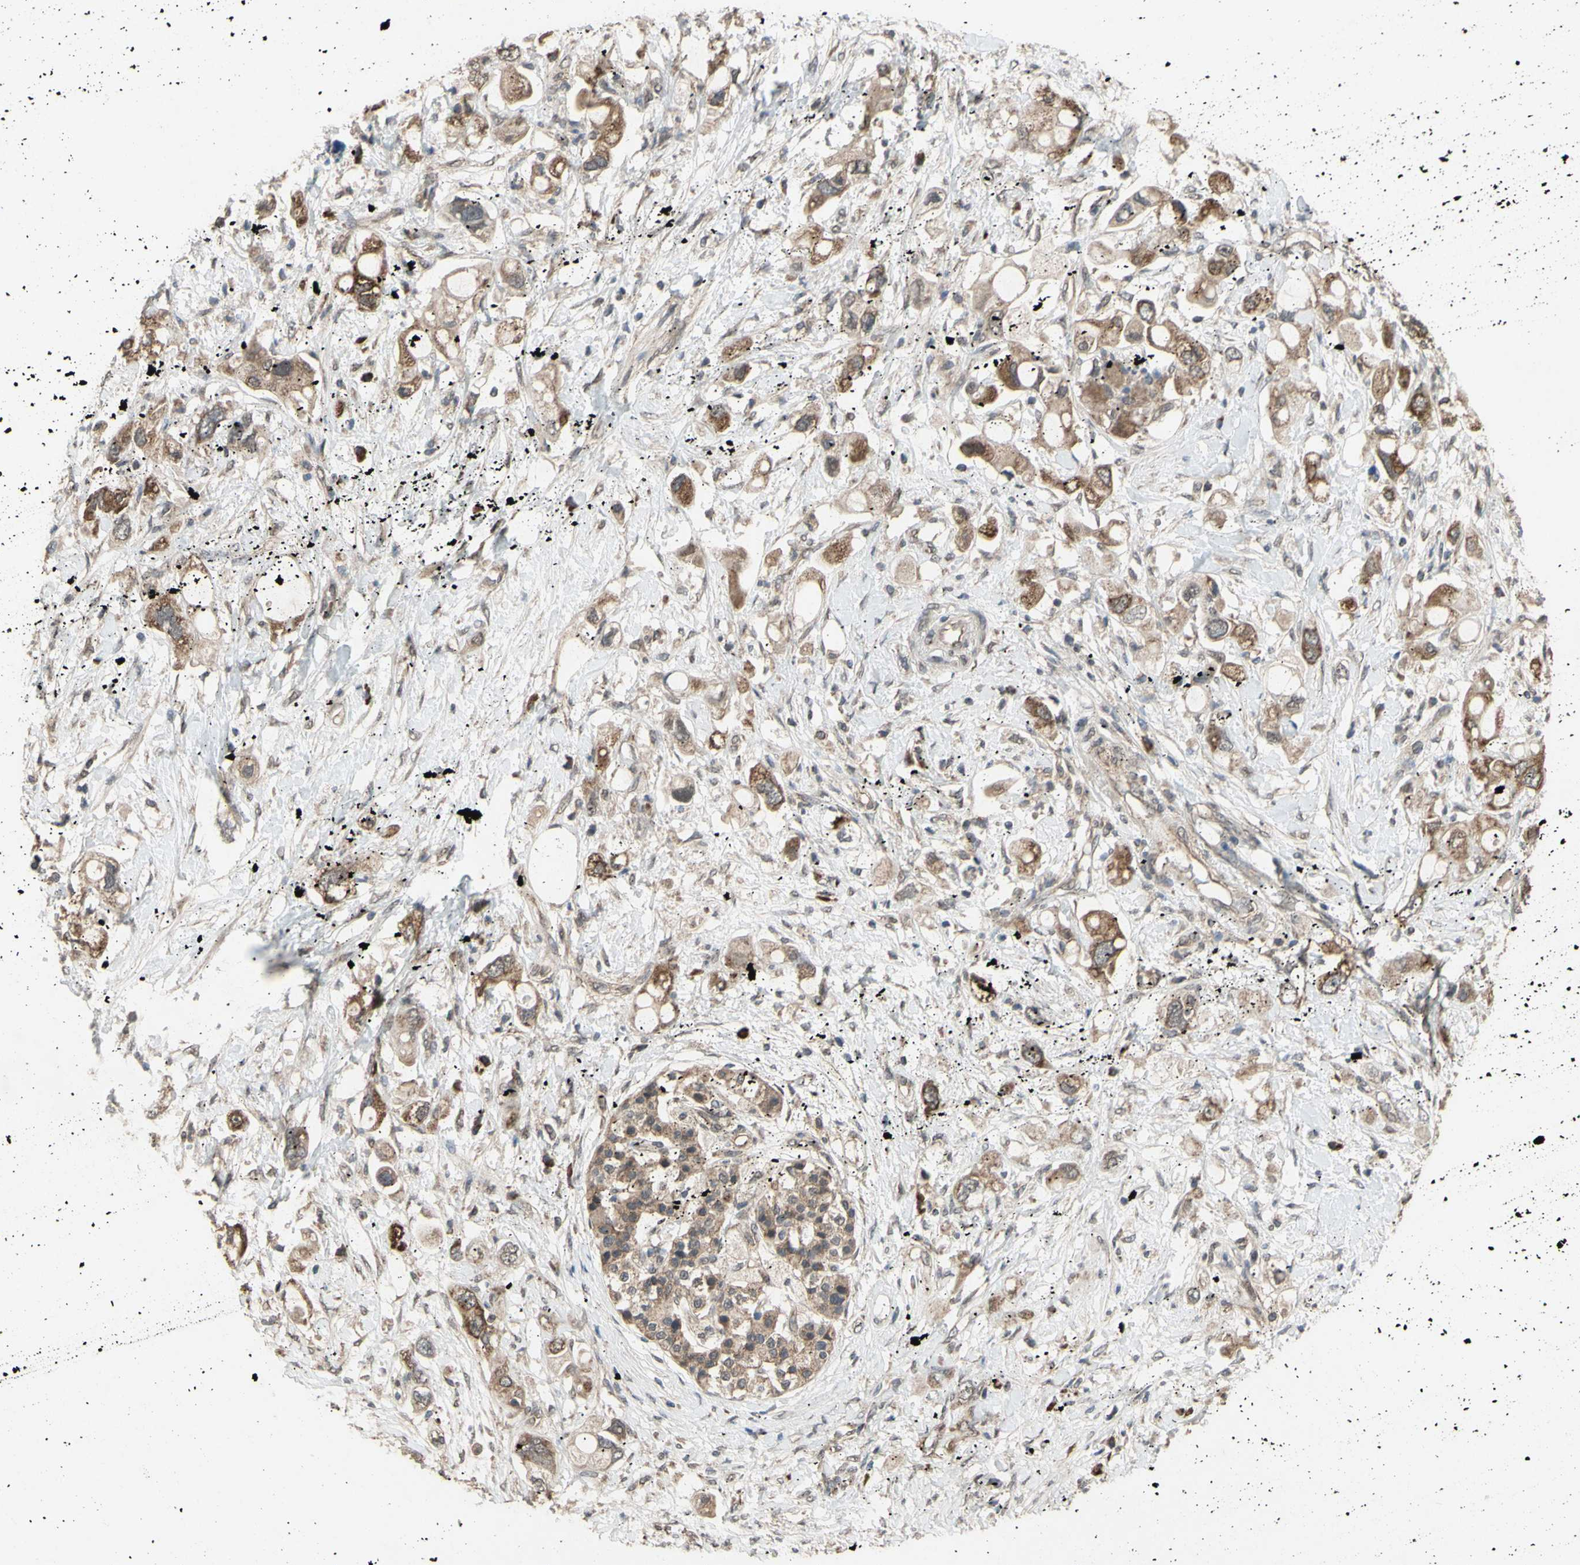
{"staining": {"intensity": "moderate", "quantity": ">75%", "location": "cytoplasmic/membranous"}, "tissue": "pancreatic cancer", "cell_type": "Tumor cells", "image_type": "cancer", "snomed": [{"axis": "morphology", "description": "Adenocarcinoma, NOS"}, {"axis": "topography", "description": "Pancreas"}], "caption": "Moderate cytoplasmic/membranous expression for a protein is present in approximately >75% of tumor cells of pancreatic cancer (adenocarcinoma) using immunohistochemistry.", "gene": "CD164", "patient": {"sex": "female", "age": 56}}